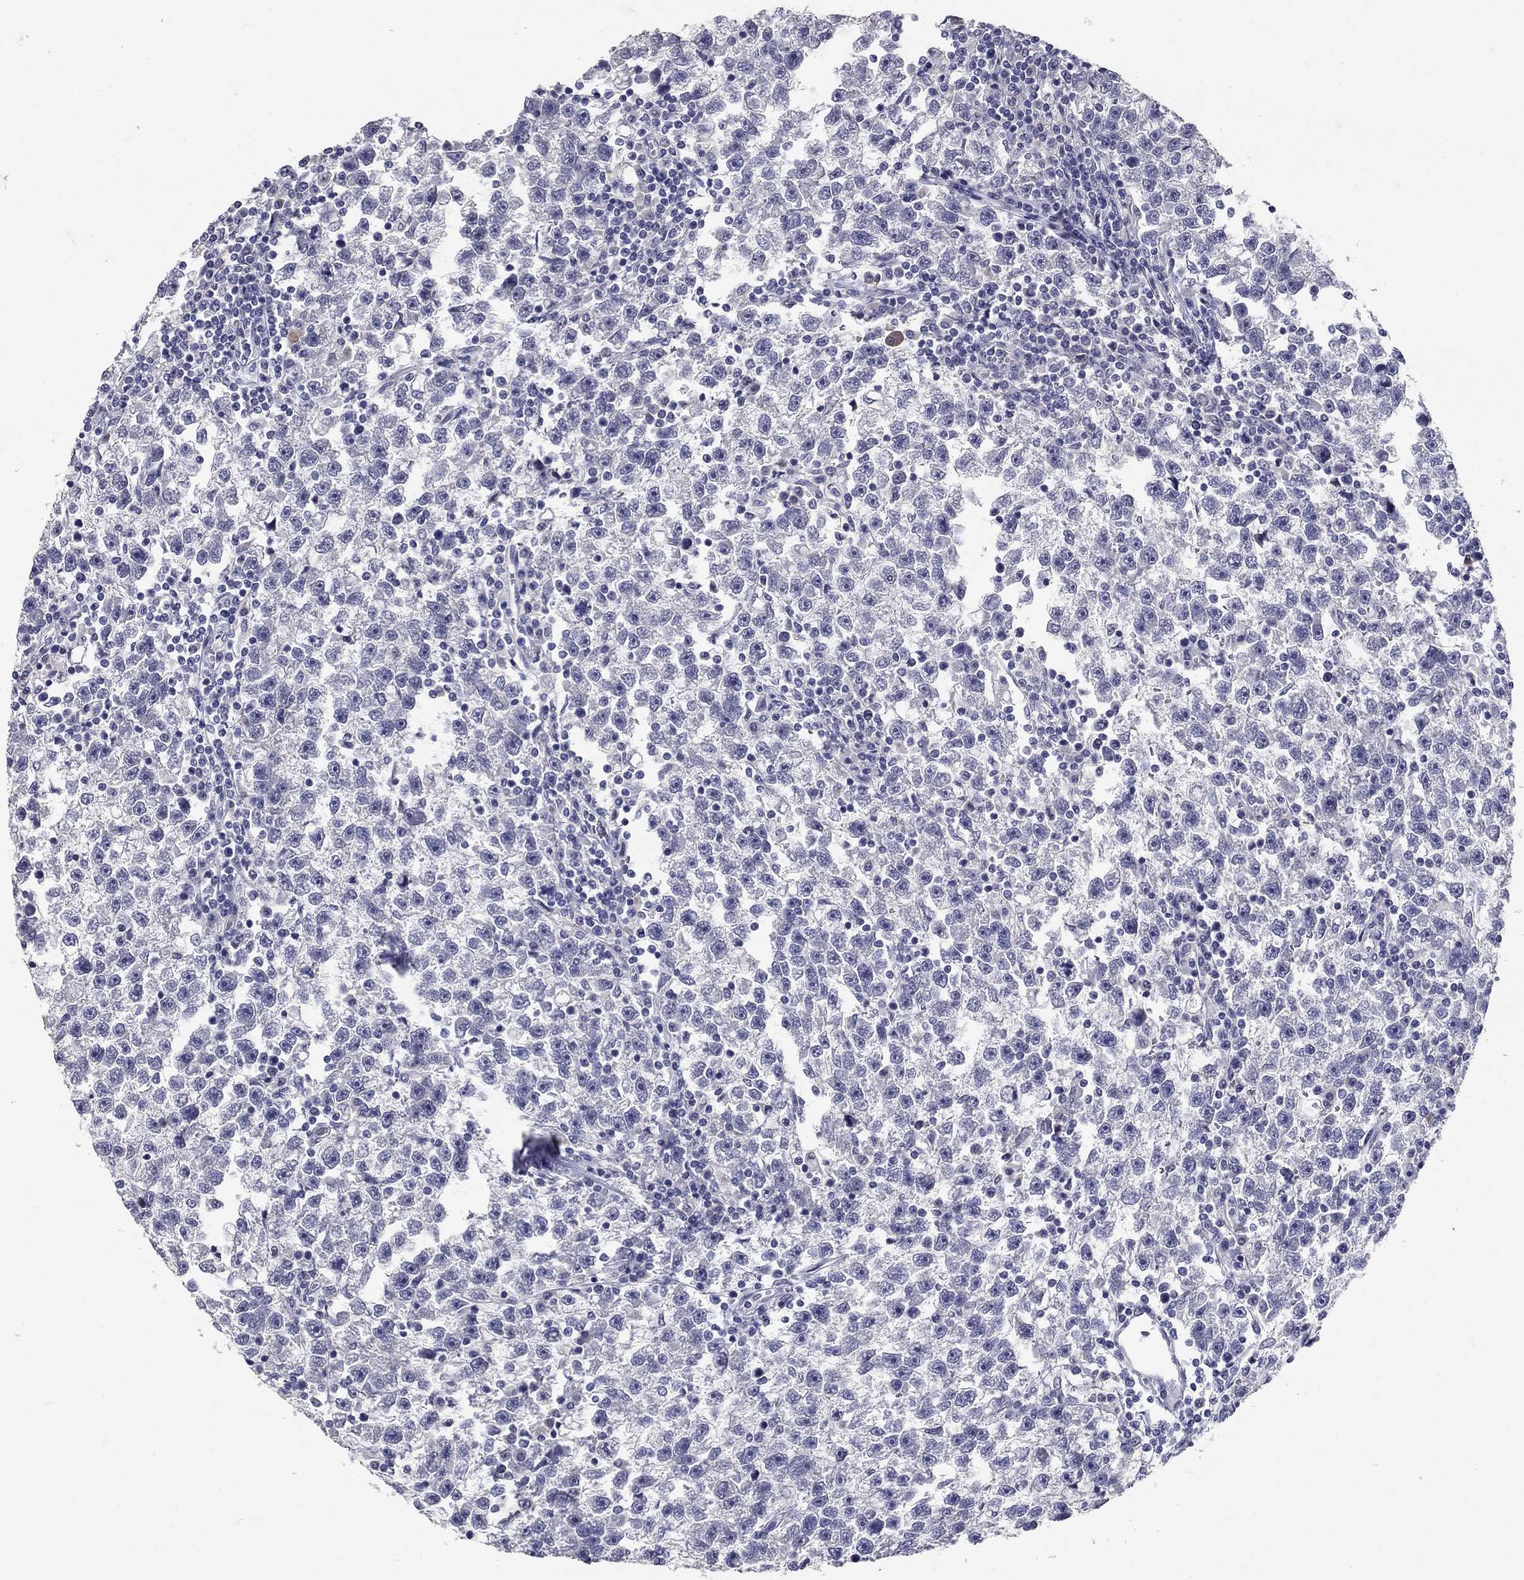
{"staining": {"intensity": "negative", "quantity": "none", "location": "none"}, "tissue": "testis cancer", "cell_type": "Tumor cells", "image_type": "cancer", "snomed": [{"axis": "morphology", "description": "Seminoma, NOS"}, {"axis": "topography", "description": "Testis"}], "caption": "Tumor cells are negative for brown protein staining in testis cancer.", "gene": "POMC", "patient": {"sex": "male", "age": 47}}